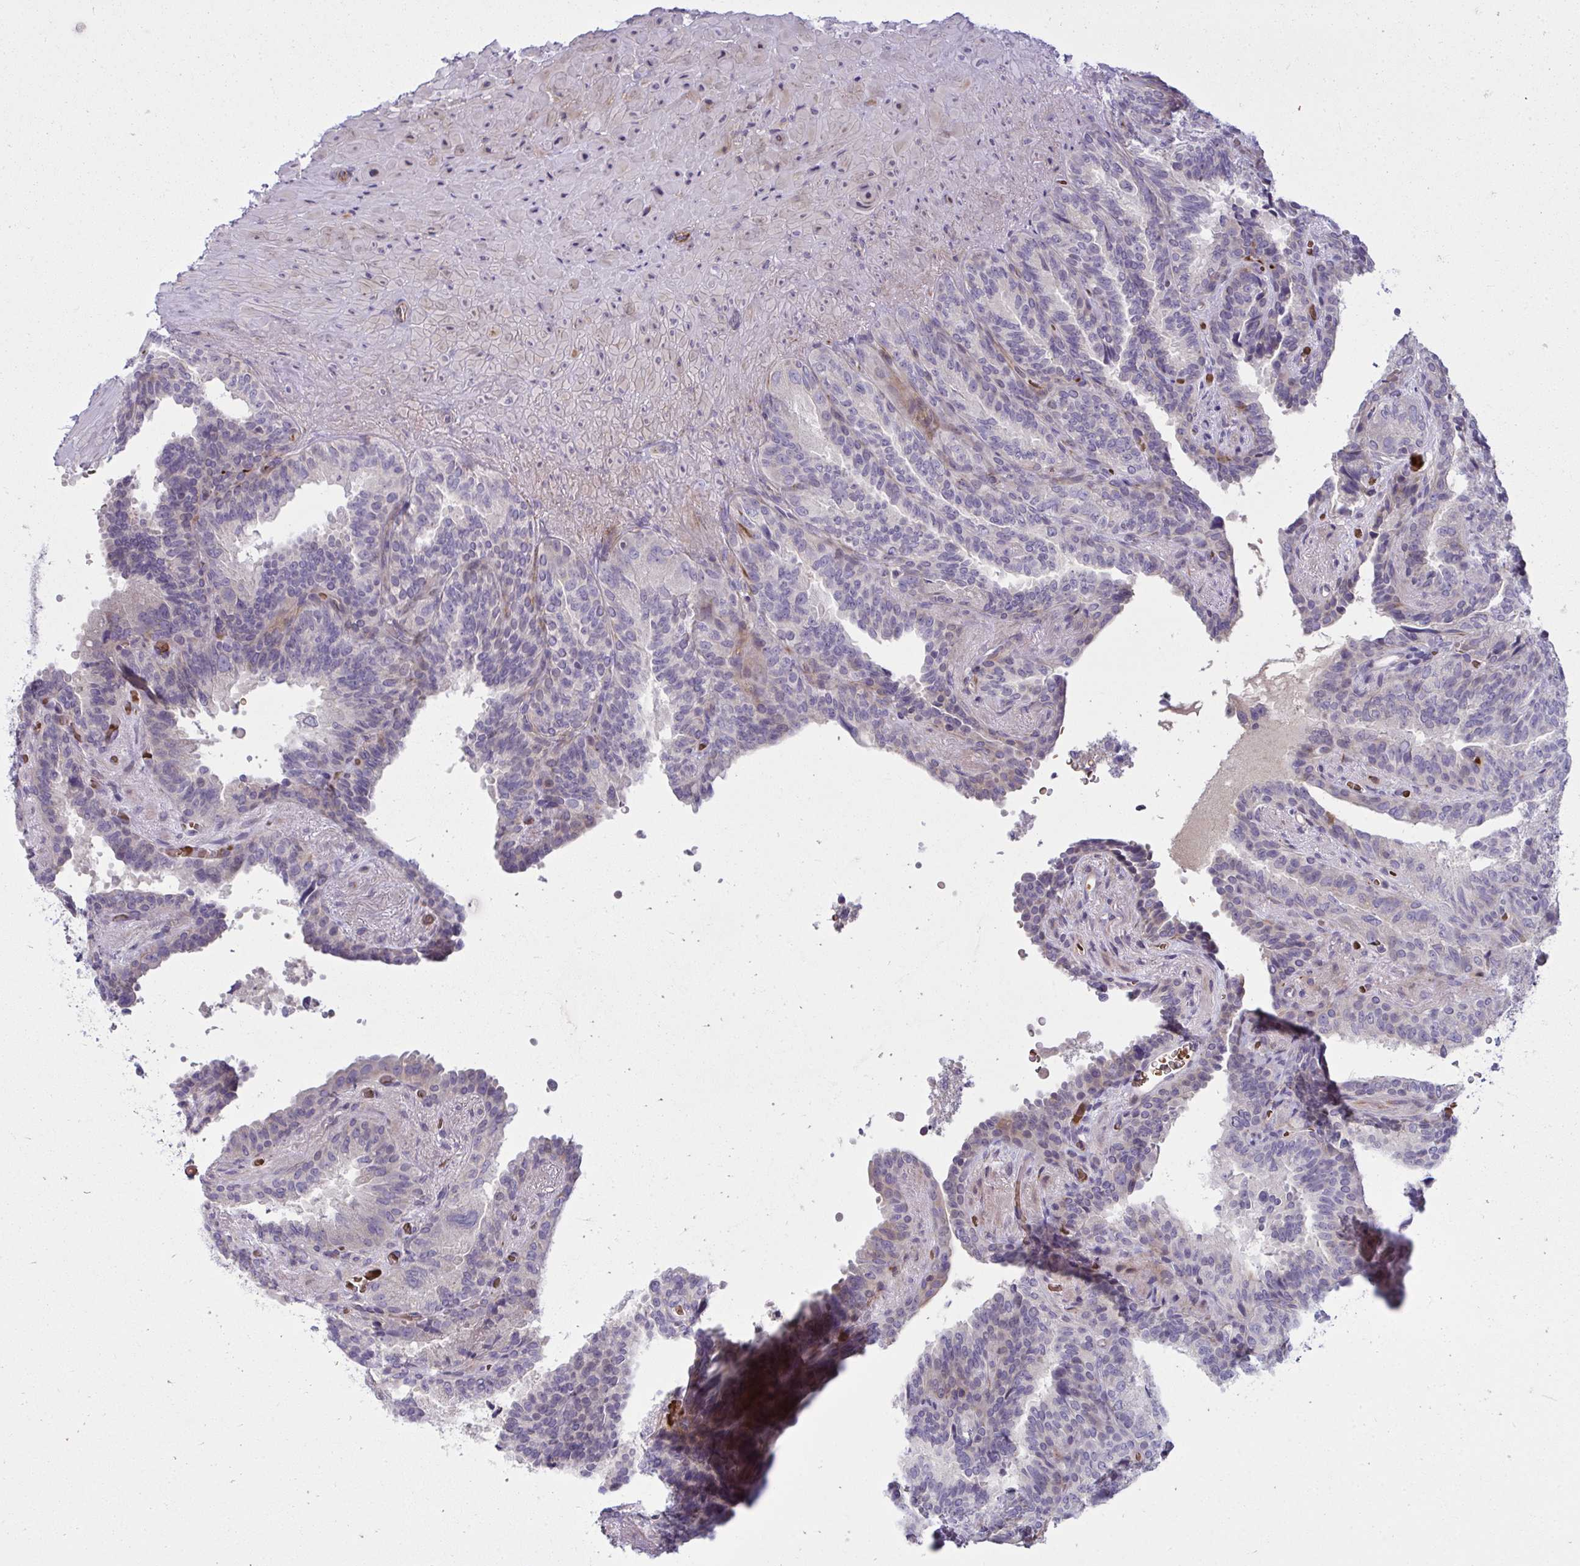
{"staining": {"intensity": "weak", "quantity": "<25%", "location": "cytoplasmic/membranous"}, "tissue": "seminal vesicle", "cell_type": "Glandular cells", "image_type": "normal", "snomed": [{"axis": "morphology", "description": "Normal tissue, NOS"}, {"axis": "topography", "description": "Seminal veicle"}], "caption": "High magnification brightfield microscopy of normal seminal vesicle stained with DAB (brown) and counterstained with hematoxylin (blue): glandular cells show no significant positivity. (DAB immunohistochemistry visualized using brightfield microscopy, high magnification).", "gene": "SLC14A1", "patient": {"sex": "male", "age": 60}}